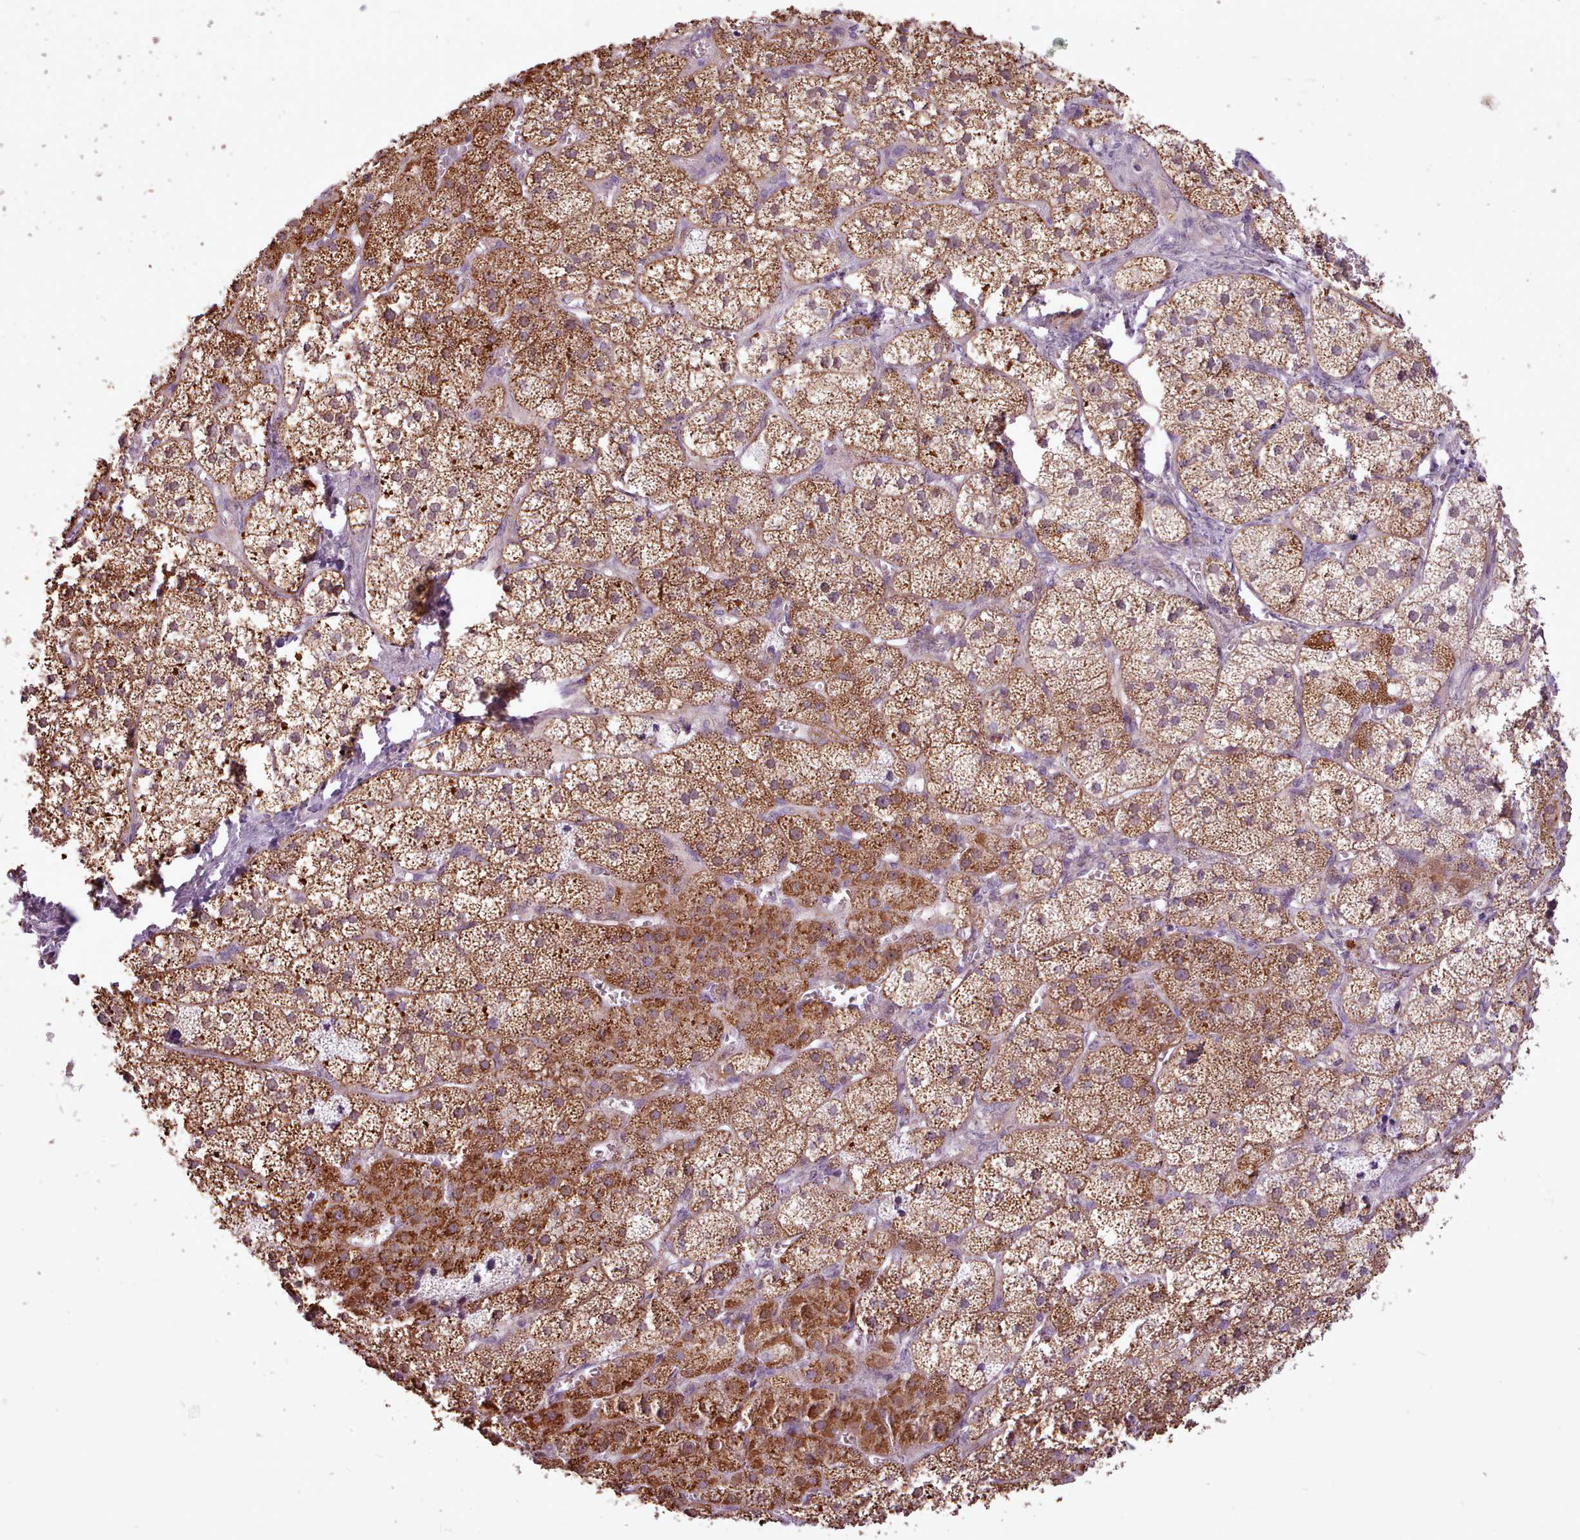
{"staining": {"intensity": "strong", "quantity": ">75%", "location": "cytoplasmic/membranous"}, "tissue": "adrenal gland", "cell_type": "Glandular cells", "image_type": "normal", "snomed": [{"axis": "morphology", "description": "Normal tissue, NOS"}, {"axis": "topography", "description": "Adrenal gland"}], "caption": "Immunohistochemistry staining of unremarkable adrenal gland, which reveals high levels of strong cytoplasmic/membranous staining in about >75% of glandular cells indicating strong cytoplasmic/membranous protein positivity. The staining was performed using DAB (brown) for protein detection and nuclei were counterstained in hematoxylin (blue).", "gene": "SLURP1", "patient": {"sex": "female", "age": 52}}